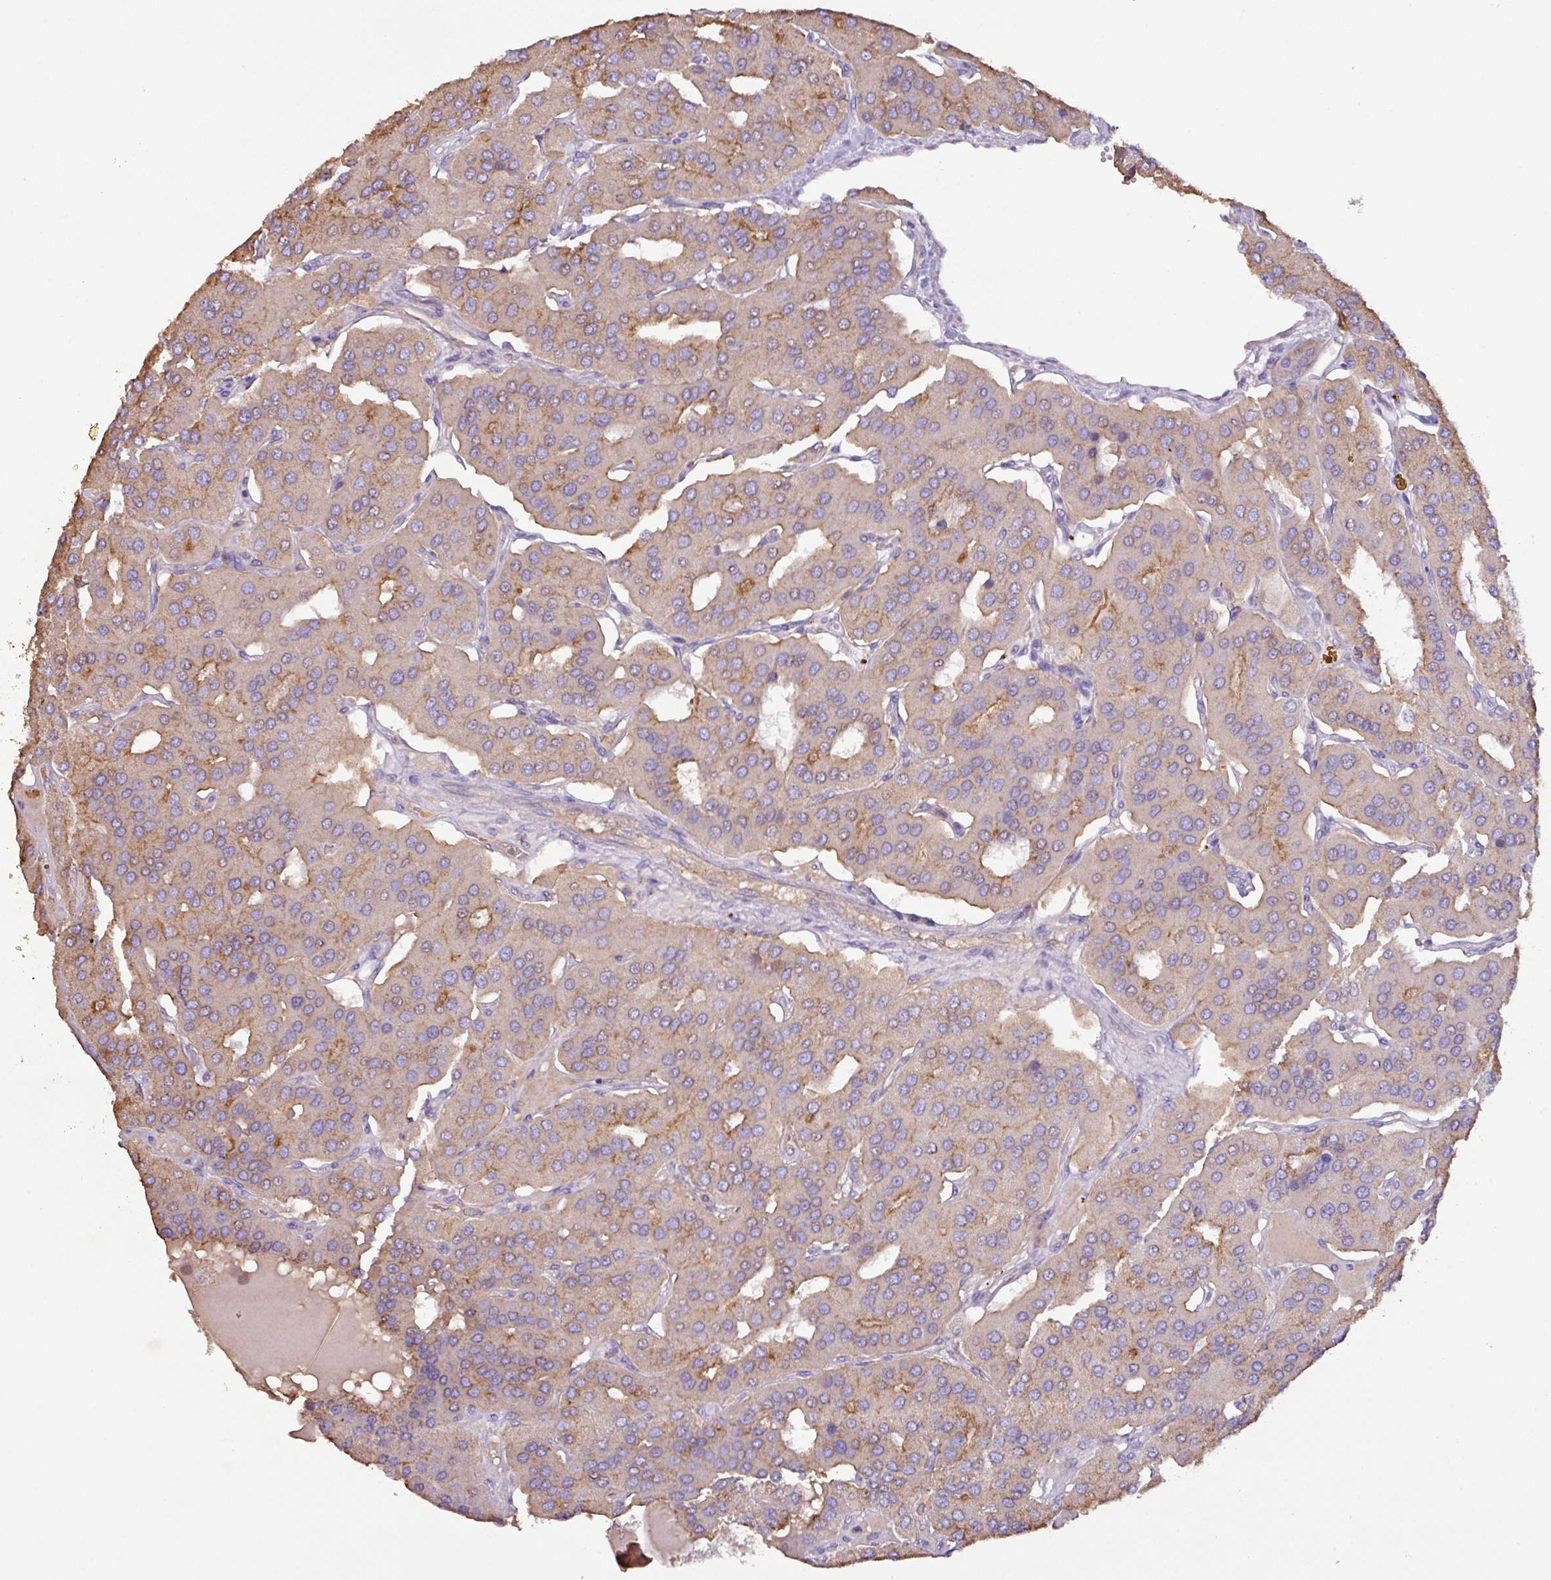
{"staining": {"intensity": "weak", "quantity": "<25%", "location": "cytoplasmic/membranous"}, "tissue": "parathyroid gland", "cell_type": "Glandular cells", "image_type": "normal", "snomed": [{"axis": "morphology", "description": "Normal tissue, NOS"}, {"axis": "morphology", "description": "Adenoma, NOS"}, {"axis": "topography", "description": "Parathyroid gland"}], "caption": "Immunohistochemistry of benign human parathyroid gland displays no staining in glandular cells. (Stains: DAB (3,3'-diaminobenzidine) immunohistochemistry with hematoxylin counter stain, Microscopy: brightfield microscopy at high magnification).", "gene": "AGR3", "patient": {"sex": "female", "age": 86}}